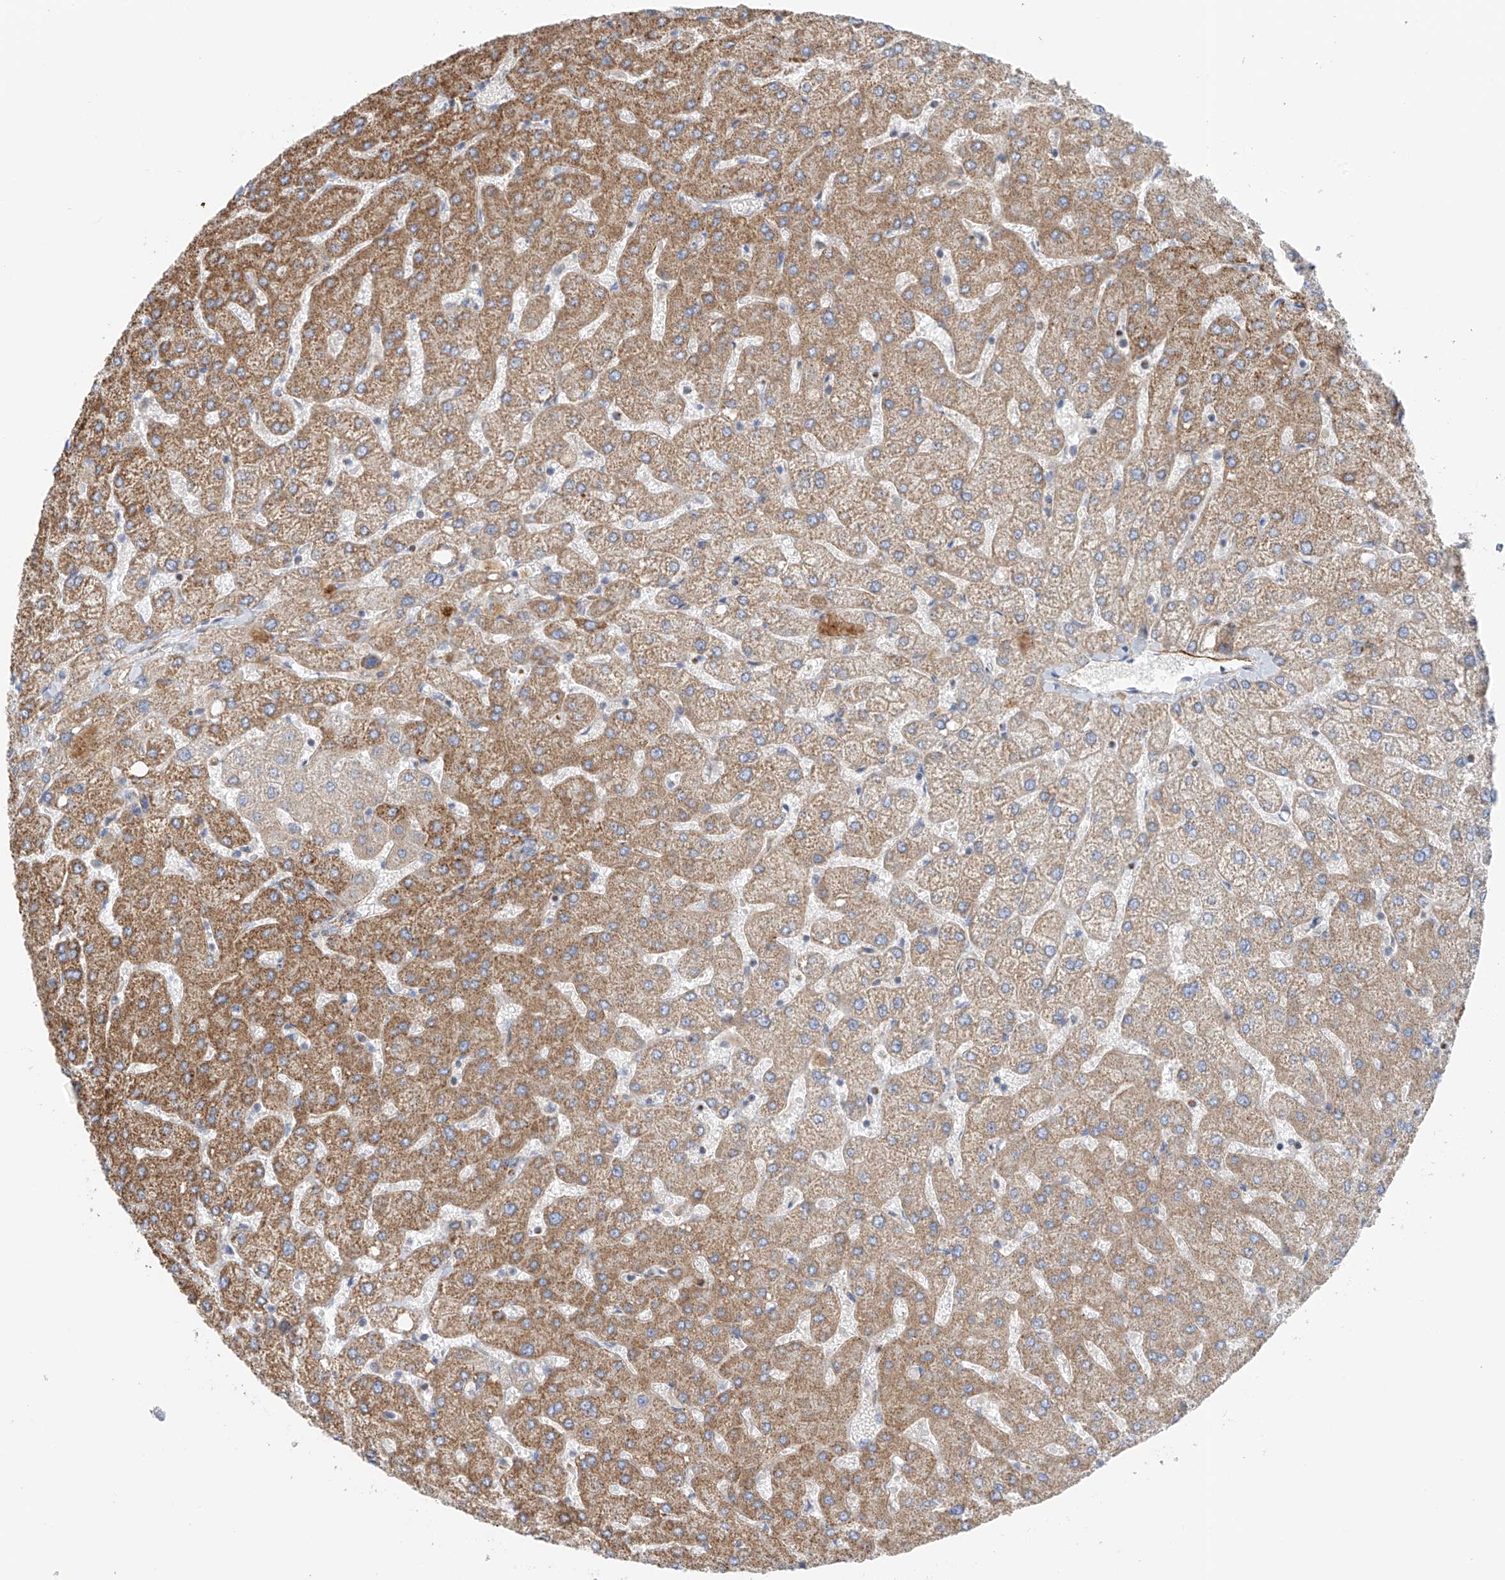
{"staining": {"intensity": "negative", "quantity": "none", "location": "none"}, "tissue": "liver", "cell_type": "Cholangiocytes", "image_type": "normal", "snomed": [{"axis": "morphology", "description": "Normal tissue, NOS"}, {"axis": "topography", "description": "Liver"}], "caption": "Protein analysis of unremarkable liver reveals no significant staining in cholangiocytes.", "gene": "NALCN", "patient": {"sex": "female", "age": 54}}